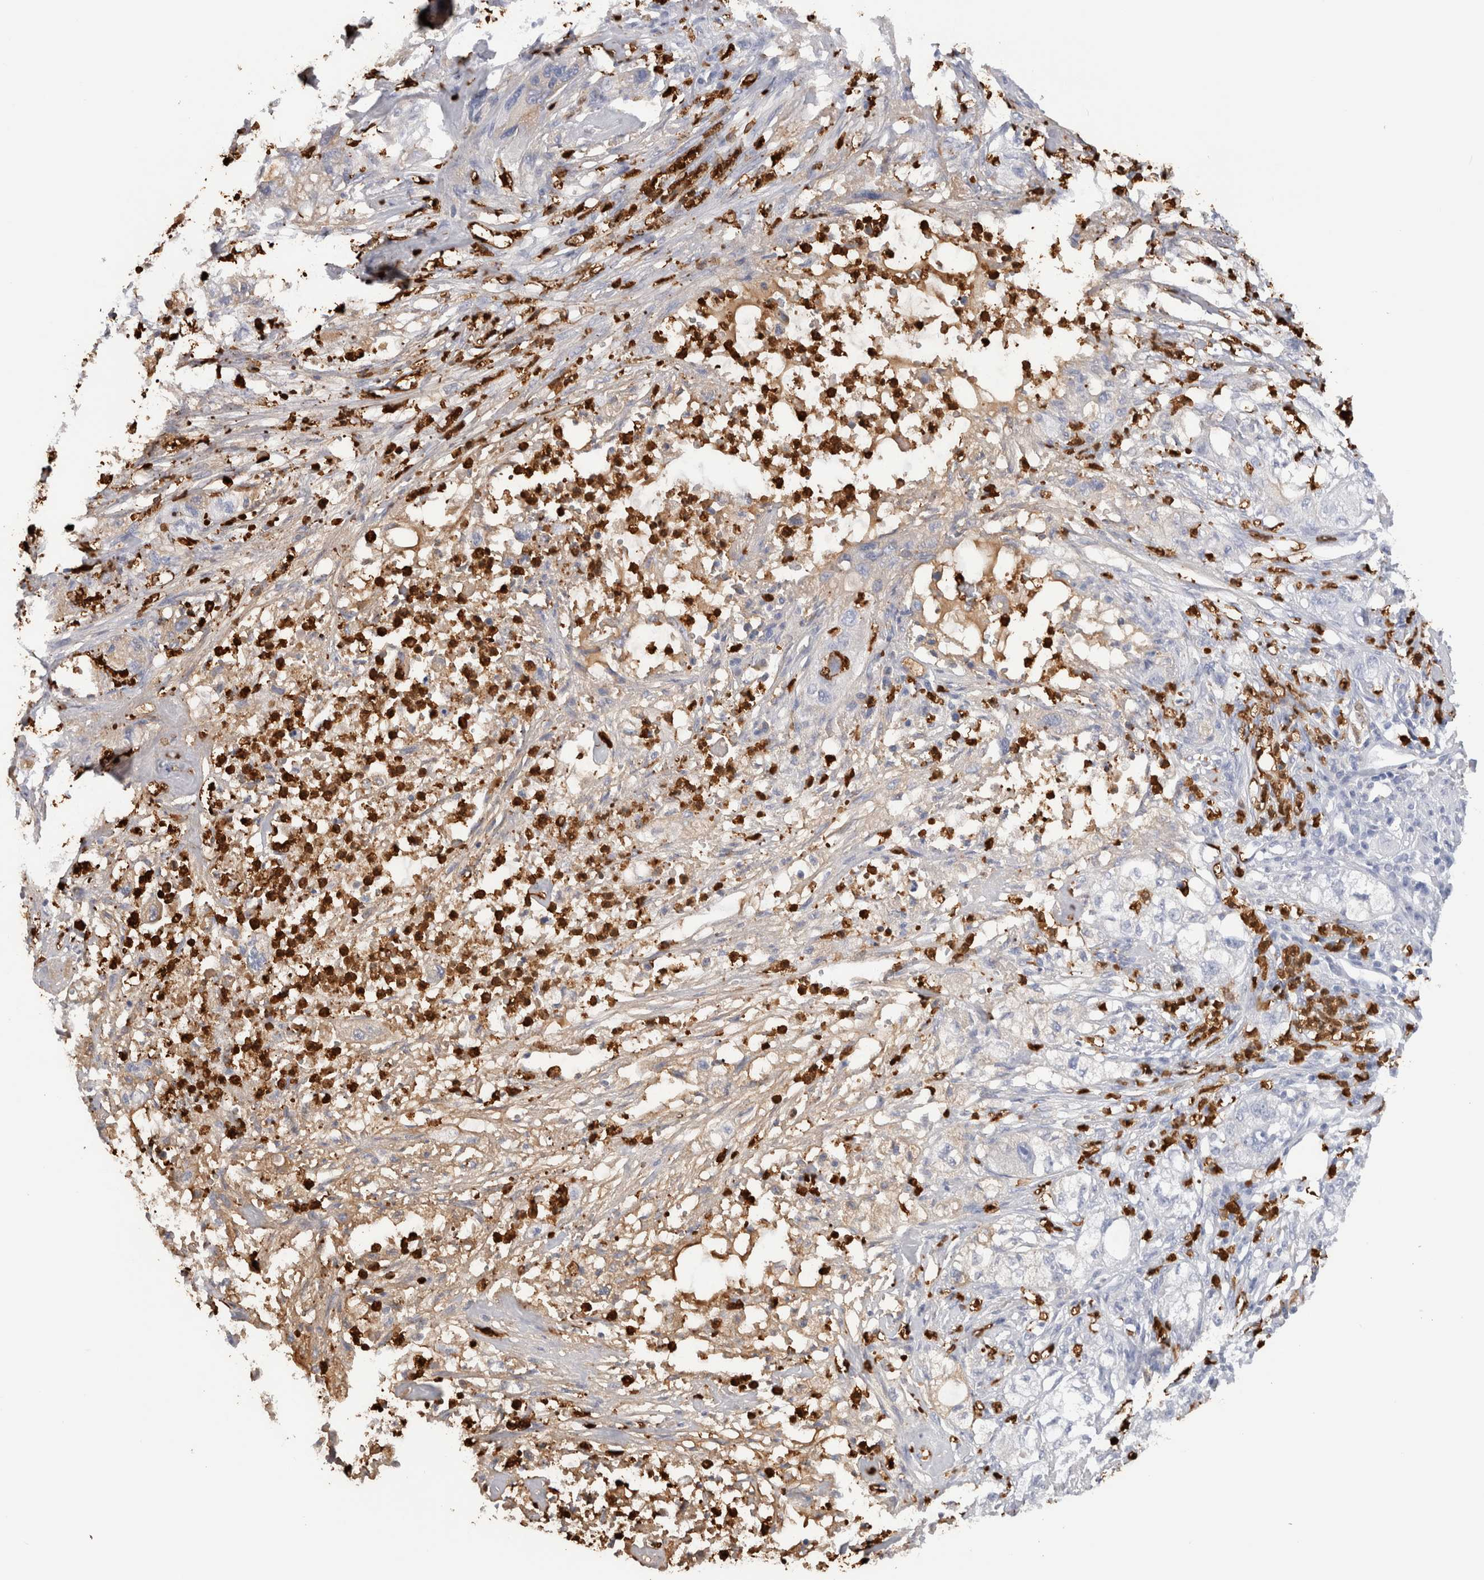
{"staining": {"intensity": "negative", "quantity": "none", "location": "none"}, "tissue": "pancreatic cancer", "cell_type": "Tumor cells", "image_type": "cancer", "snomed": [{"axis": "morphology", "description": "Adenocarcinoma, NOS"}, {"axis": "topography", "description": "Pancreas"}], "caption": "Adenocarcinoma (pancreatic) was stained to show a protein in brown. There is no significant expression in tumor cells. (Brightfield microscopy of DAB immunohistochemistry at high magnification).", "gene": "S100A8", "patient": {"sex": "female", "age": 78}}